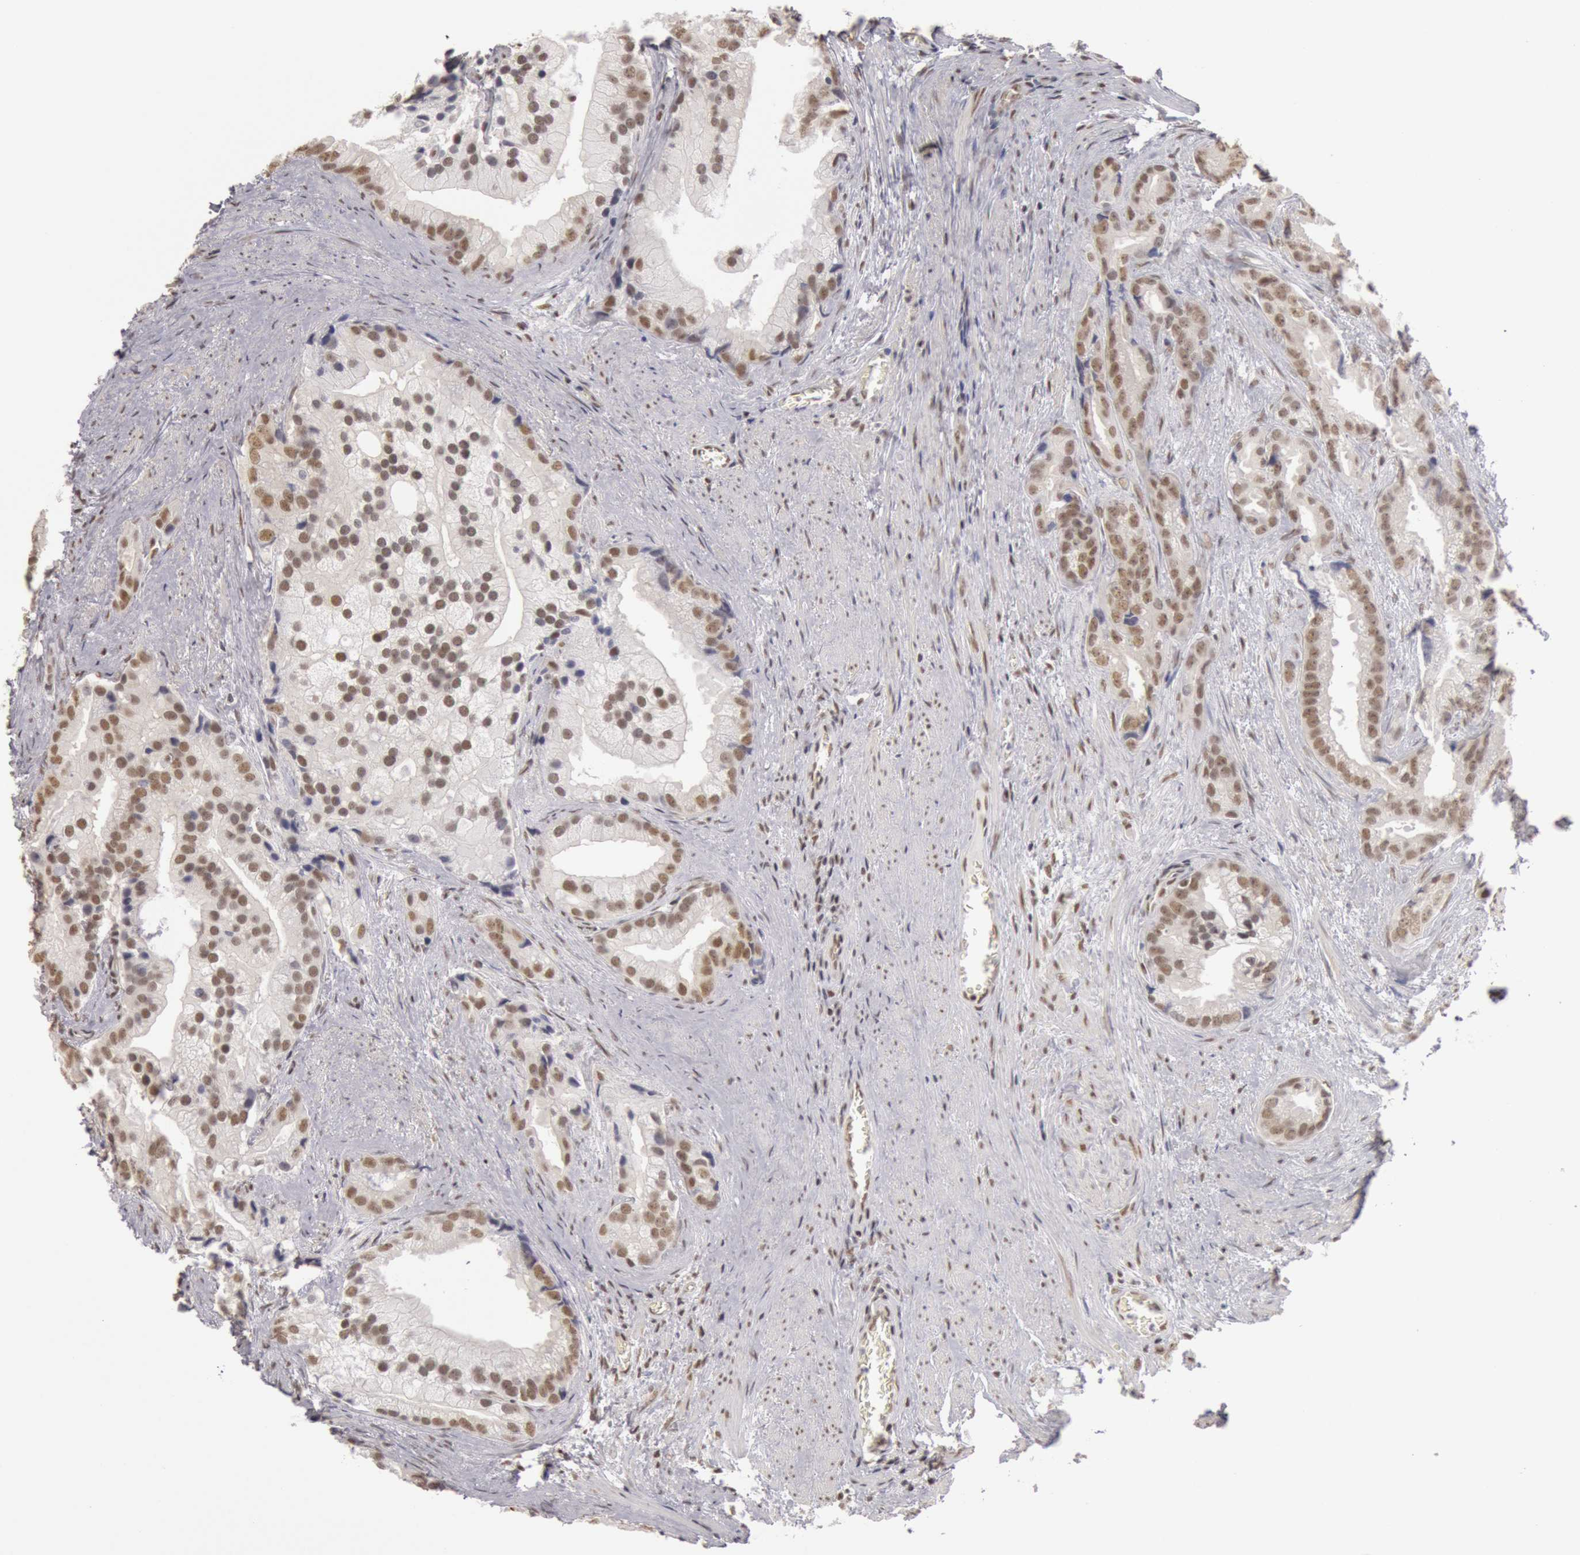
{"staining": {"intensity": "moderate", "quantity": "25%-75%", "location": "nuclear"}, "tissue": "prostate cancer", "cell_type": "Tumor cells", "image_type": "cancer", "snomed": [{"axis": "morphology", "description": "Adenocarcinoma, Low grade"}, {"axis": "topography", "description": "Prostate"}], "caption": "Human adenocarcinoma (low-grade) (prostate) stained for a protein (brown) exhibits moderate nuclear positive staining in about 25%-75% of tumor cells.", "gene": "ESS2", "patient": {"sex": "male", "age": 71}}